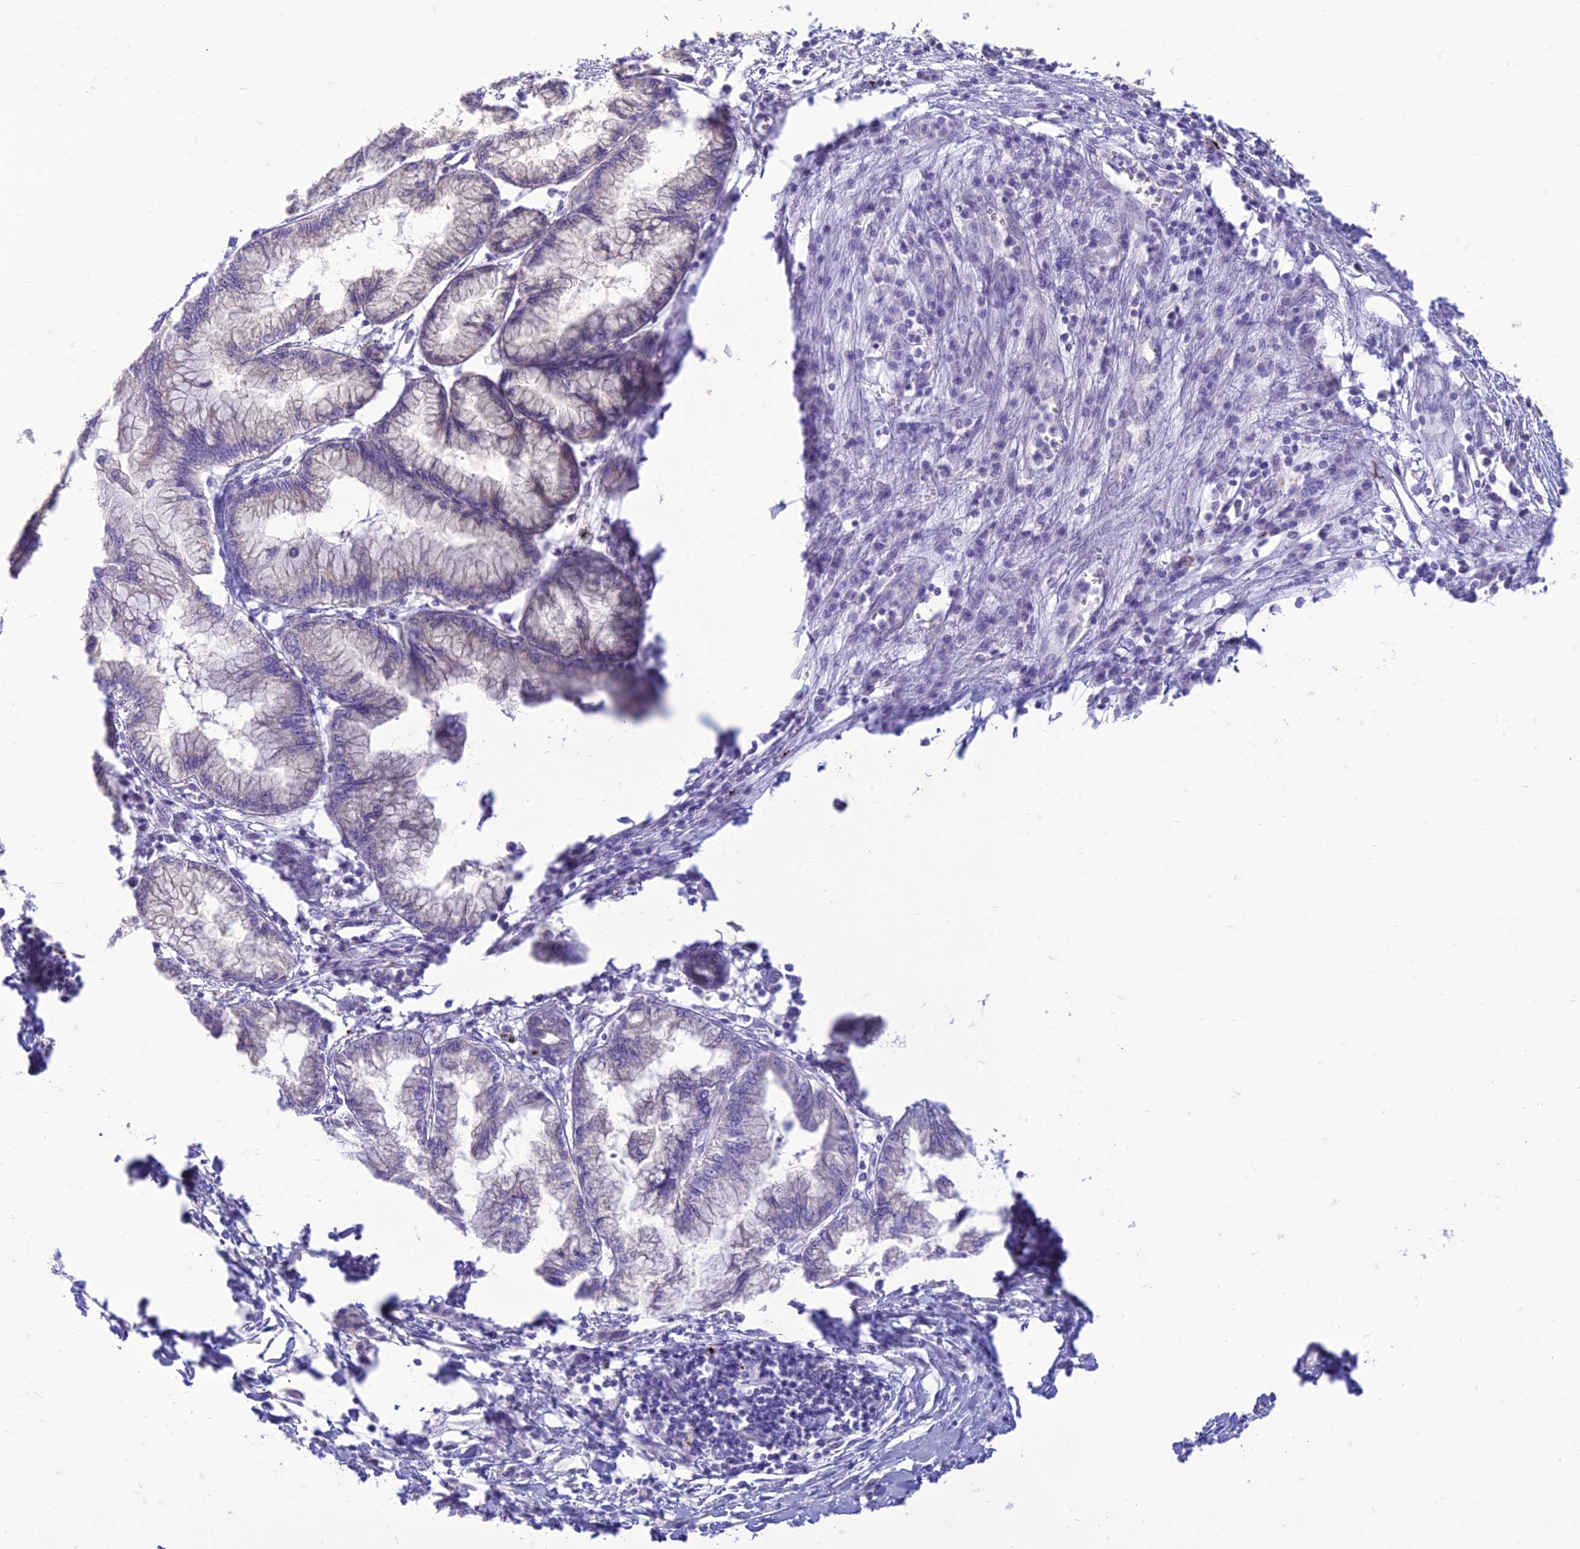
{"staining": {"intensity": "negative", "quantity": "none", "location": "none"}, "tissue": "pancreatic cancer", "cell_type": "Tumor cells", "image_type": "cancer", "snomed": [{"axis": "morphology", "description": "Adenocarcinoma, NOS"}, {"axis": "topography", "description": "Pancreas"}], "caption": "Immunohistochemistry of human adenocarcinoma (pancreatic) demonstrates no positivity in tumor cells.", "gene": "DHDH", "patient": {"sex": "male", "age": 73}}